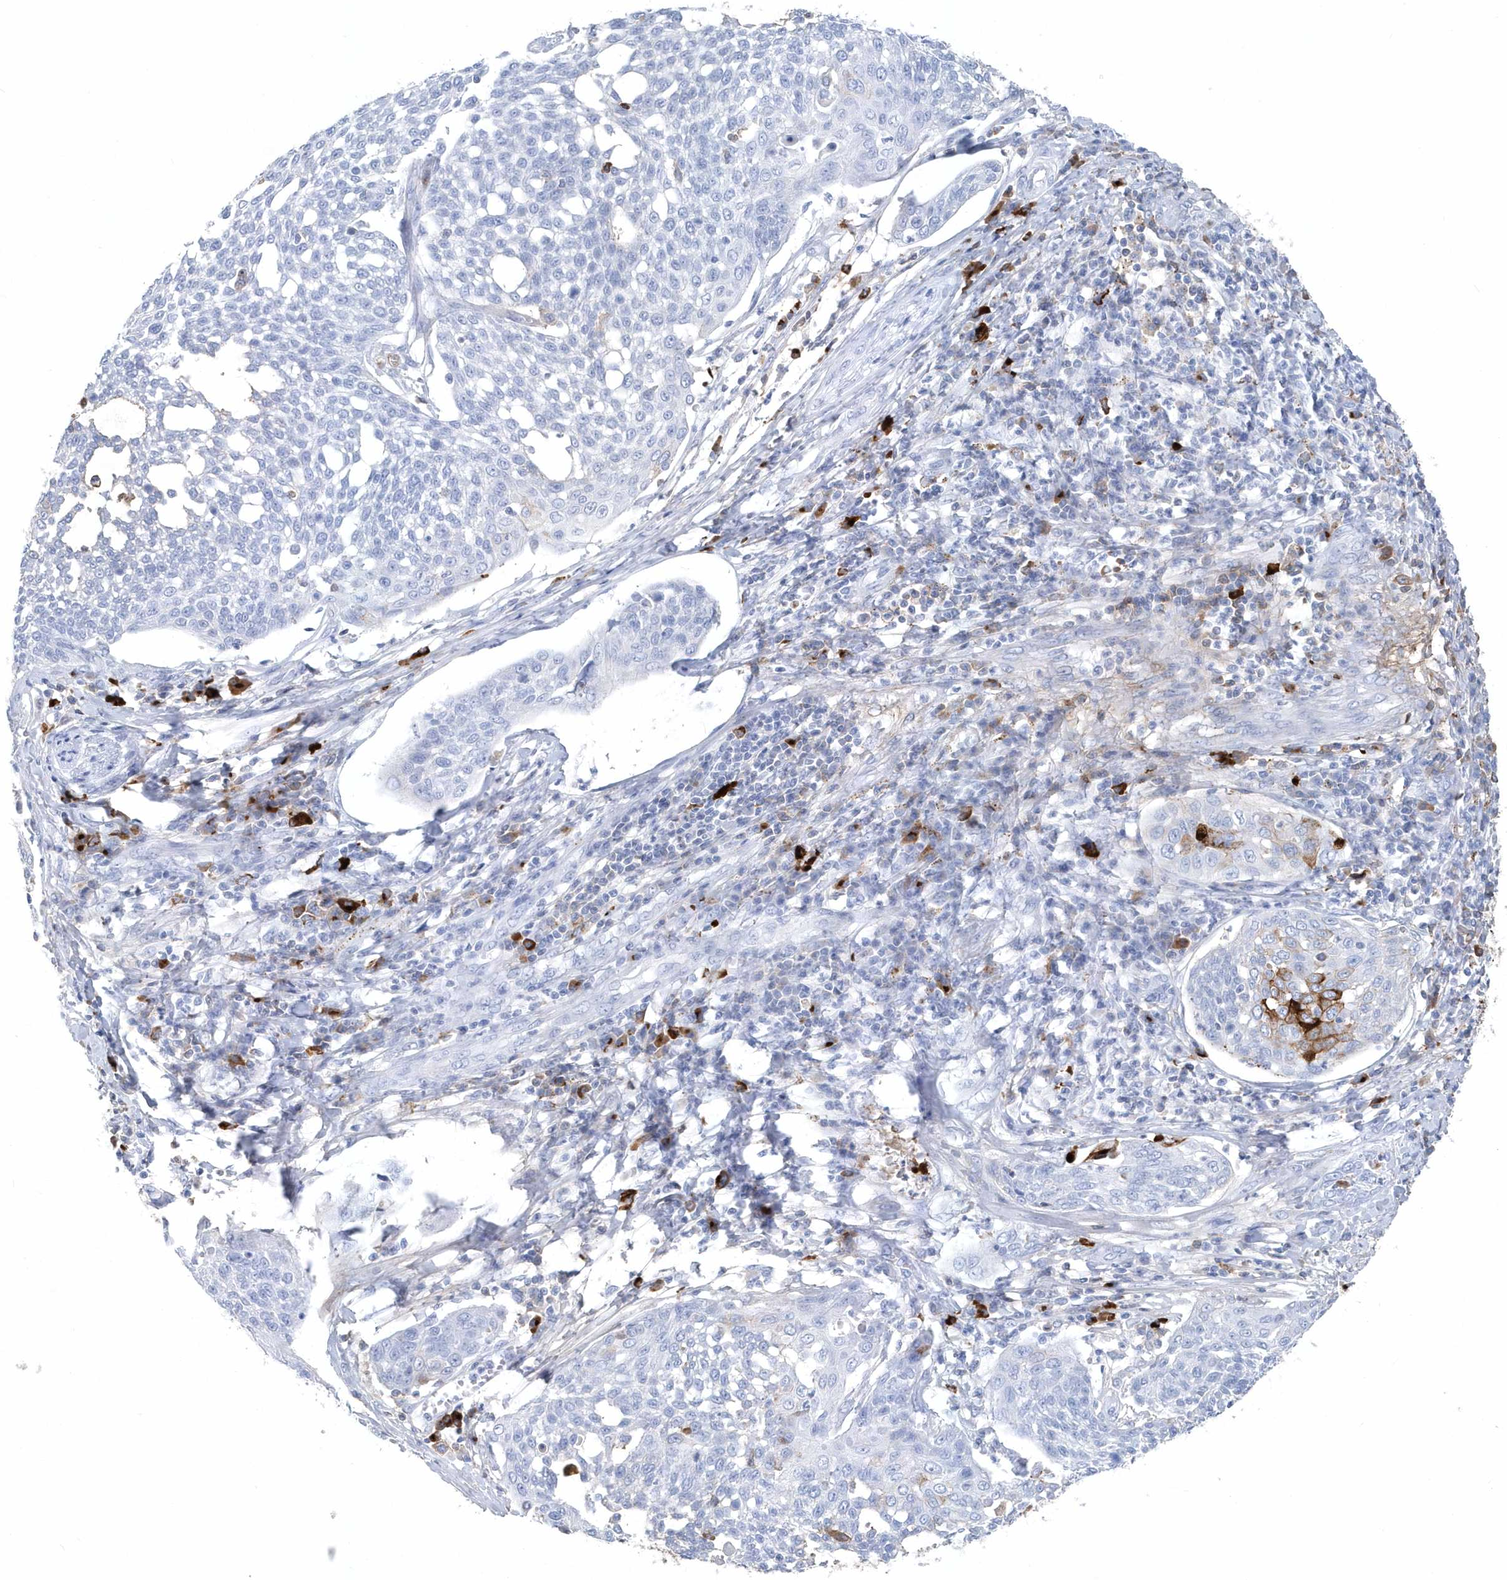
{"staining": {"intensity": "negative", "quantity": "none", "location": "none"}, "tissue": "cervical cancer", "cell_type": "Tumor cells", "image_type": "cancer", "snomed": [{"axis": "morphology", "description": "Squamous cell carcinoma, NOS"}, {"axis": "topography", "description": "Cervix"}], "caption": "Immunohistochemical staining of cervical squamous cell carcinoma exhibits no significant positivity in tumor cells.", "gene": "JCHAIN", "patient": {"sex": "female", "age": 34}}